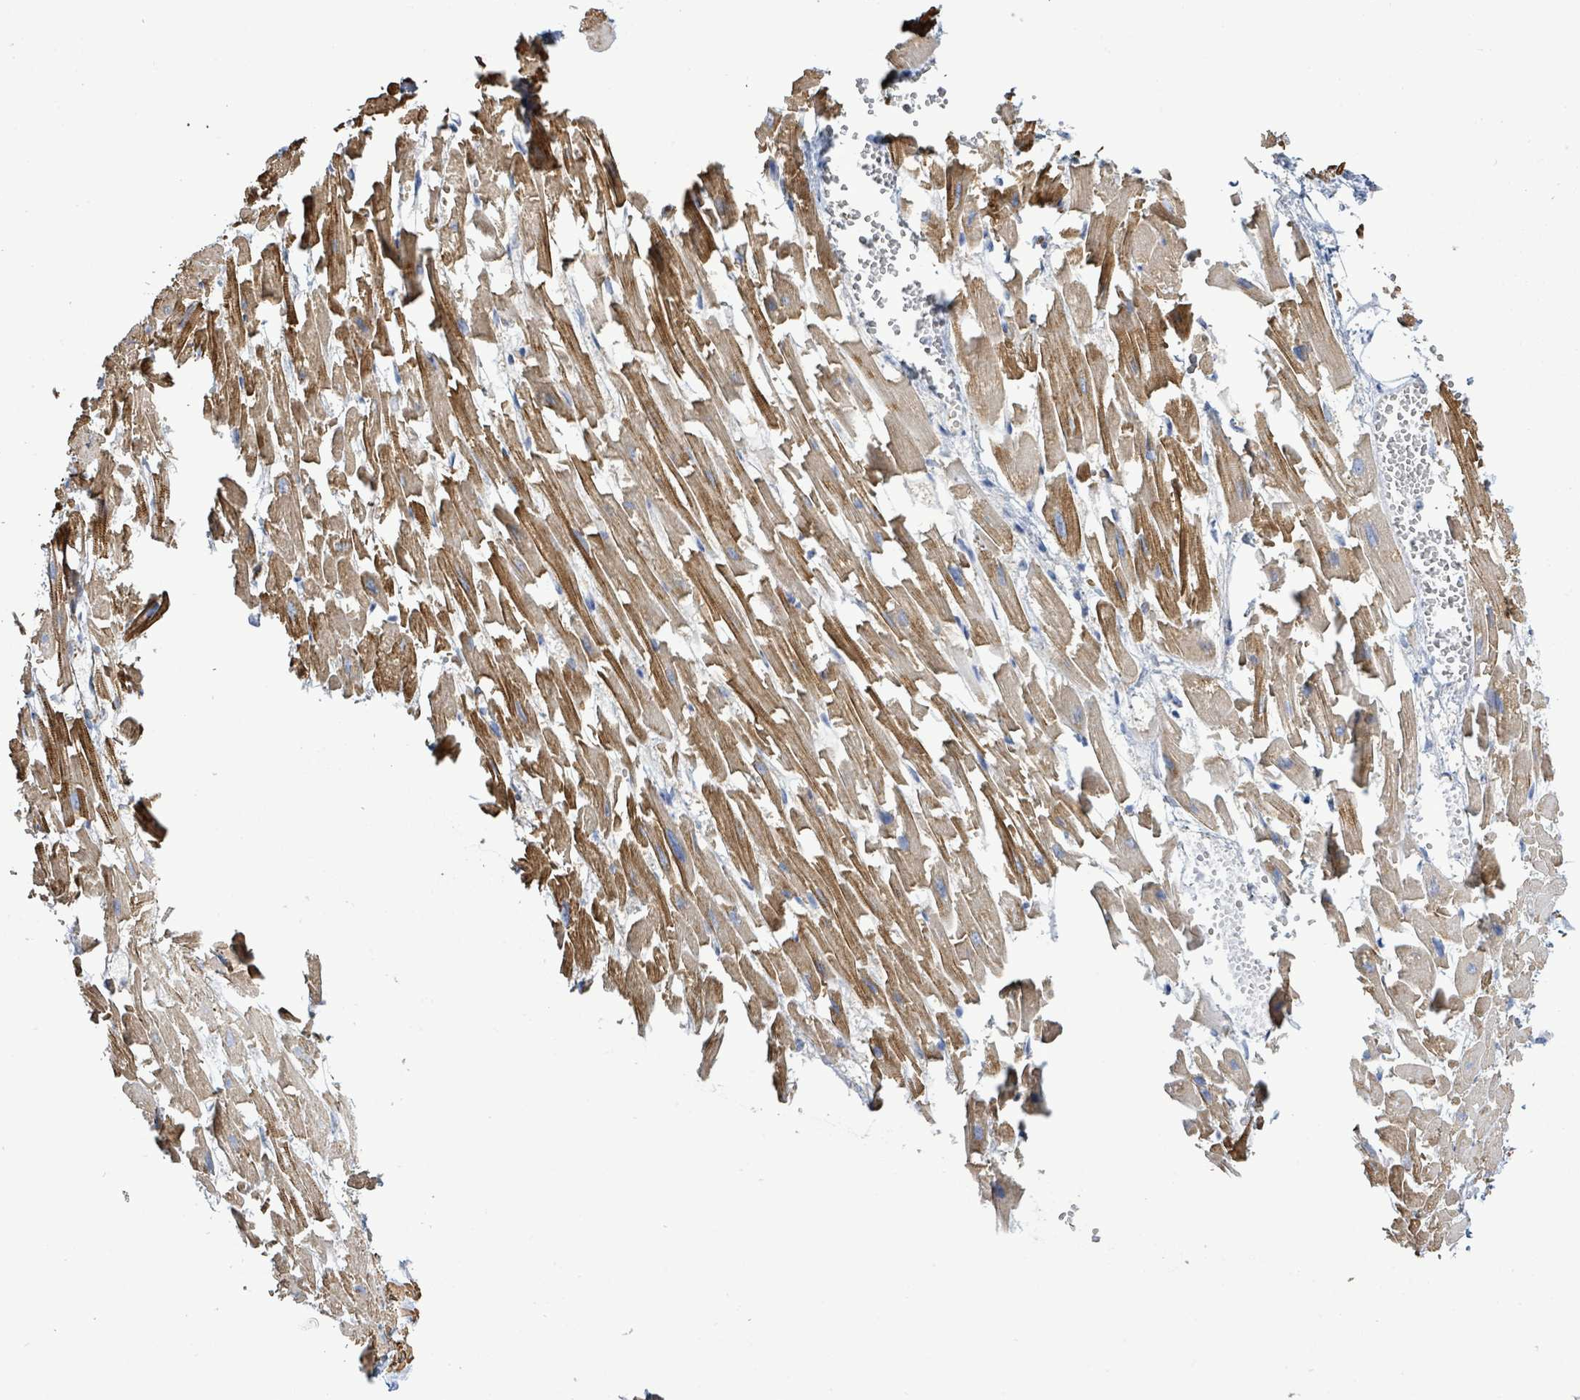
{"staining": {"intensity": "moderate", "quantity": ">75%", "location": "cytoplasmic/membranous"}, "tissue": "heart muscle", "cell_type": "Cardiomyocytes", "image_type": "normal", "snomed": [{"axis": "morphology", "description": "Normal tissue, NOS"}, {"axis": "topography", "description": "Heart"}], "caption": "Protein staining exhibits moderate cytoplasmic/membranous positivity in approximately >75% of cardiomyocytes in benign heart muscle. The staining is performed using DAB (3,3'-diaminobenzidine) brown chromogen to label protein expression. The nuclei are counter-stained blue using hematoxylin.", "gene": "DMRTC1B", "patient": {"sex": "female", "age": 64}}